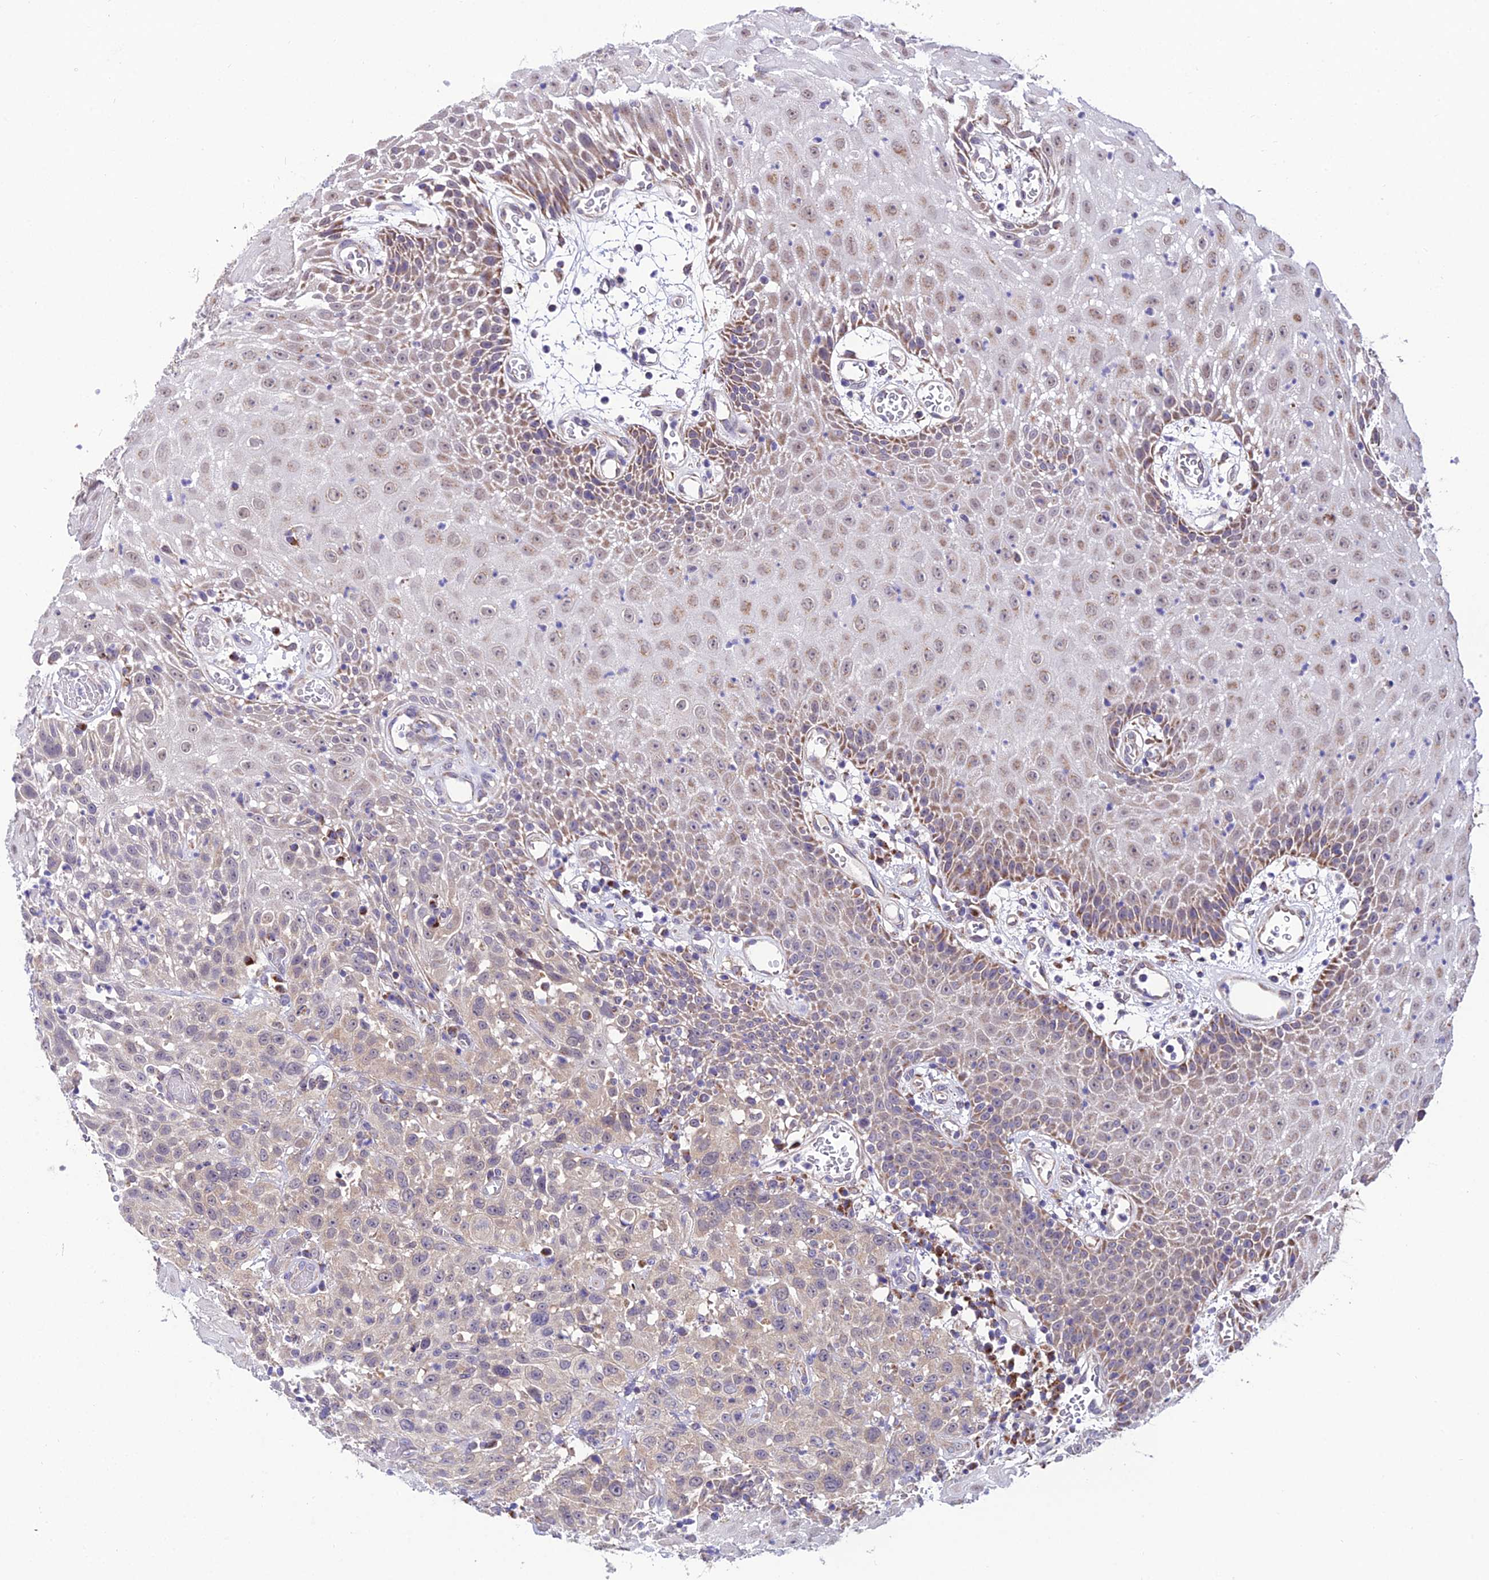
{"staining": {"intensity": "moderate", "quantity": "25%-75%", "location": "cytoplasmic/membranous,nuclear"}, "tissue": "oral mucosa", "cell_type": "Squamous epithelial cells", "image_type": "normal", "snomed": [{"axis": "morphology", "description": "Normal tissue, NOS"}, {"axis": "topography", "description": "Skeletal muscle"}, {"axis": "topography", "description": "Oral tissue"}, {"axis": "topography", "description": "Salivary gland"}, {"axis": "topography", "description": "Peripheral nerve tissue"}], "caption": "DAB (3,3'-diaminobenzidine) immunohistochemical staining of benign oral mucosa shows moderate cytoplasmic/membranous,nuclear protein expression in about 25%-75% of squamous epithelial cells. The staining was performed using DAB, with brown indicating positive protein expression. Nuclei are stained blue with hematoxylin.", "gene": "PSMD2", "patient": {"sex": "male", "age": 54}}